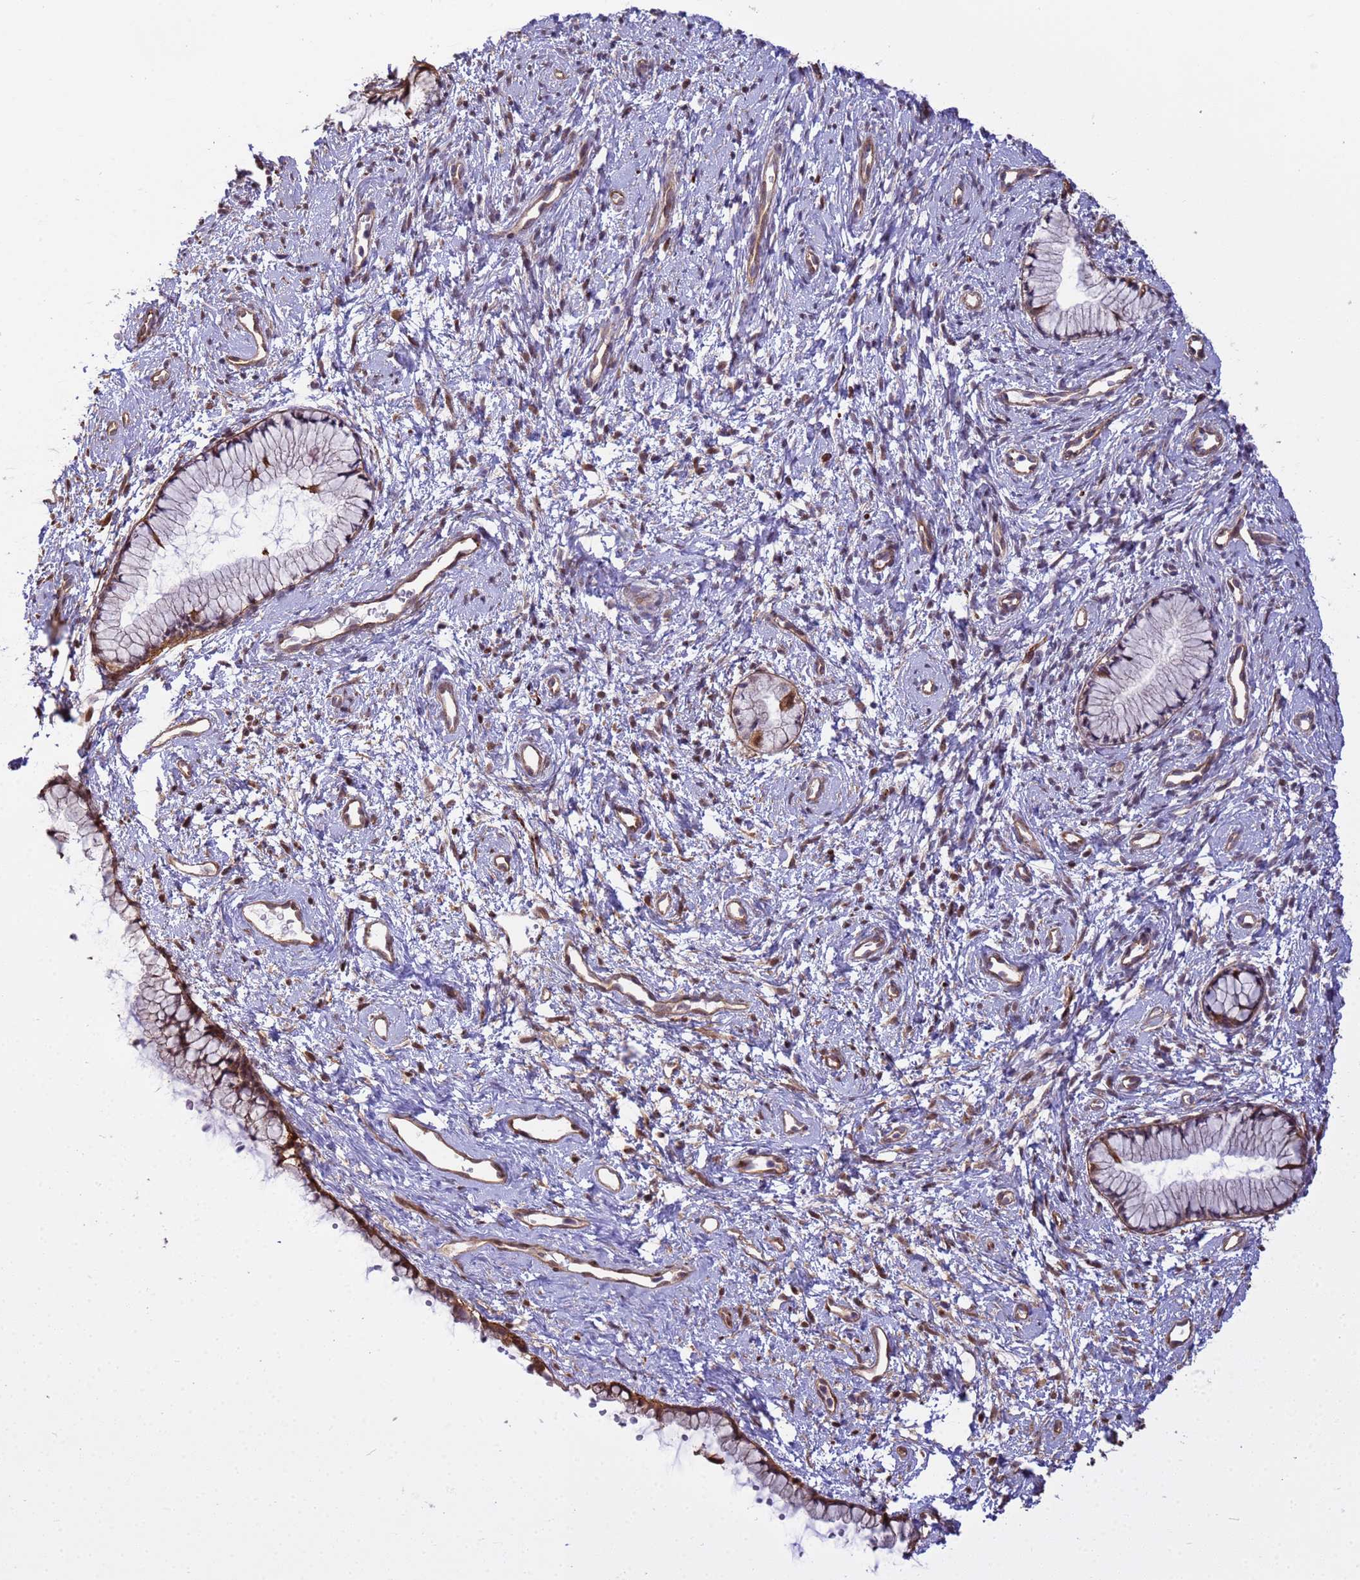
{"staining": {"intensity": "moderate", "quantity": "25%-75%", "location": "cytoplasmic/membranous"}, "tissue": "cervix", "cell_type": "Glandular cells", "image_type": "normal", "snomed": [{"axis": "morphology", "description": "Normal tissue, NOS"}, {"axis": "topography", "description": "Cervix"}], "caption": "Protein expression analysis of benign human cervix reveals moderate cytoplasmic/membranous expression in about 25%-75% of glandular cells. The staining was performed using DAB, with brown indicating positive protein expression. Nuclei are stained blue with hematoxylin.", "gene": "ITGB4", "patient": {"sex": "female", "age": 57}}